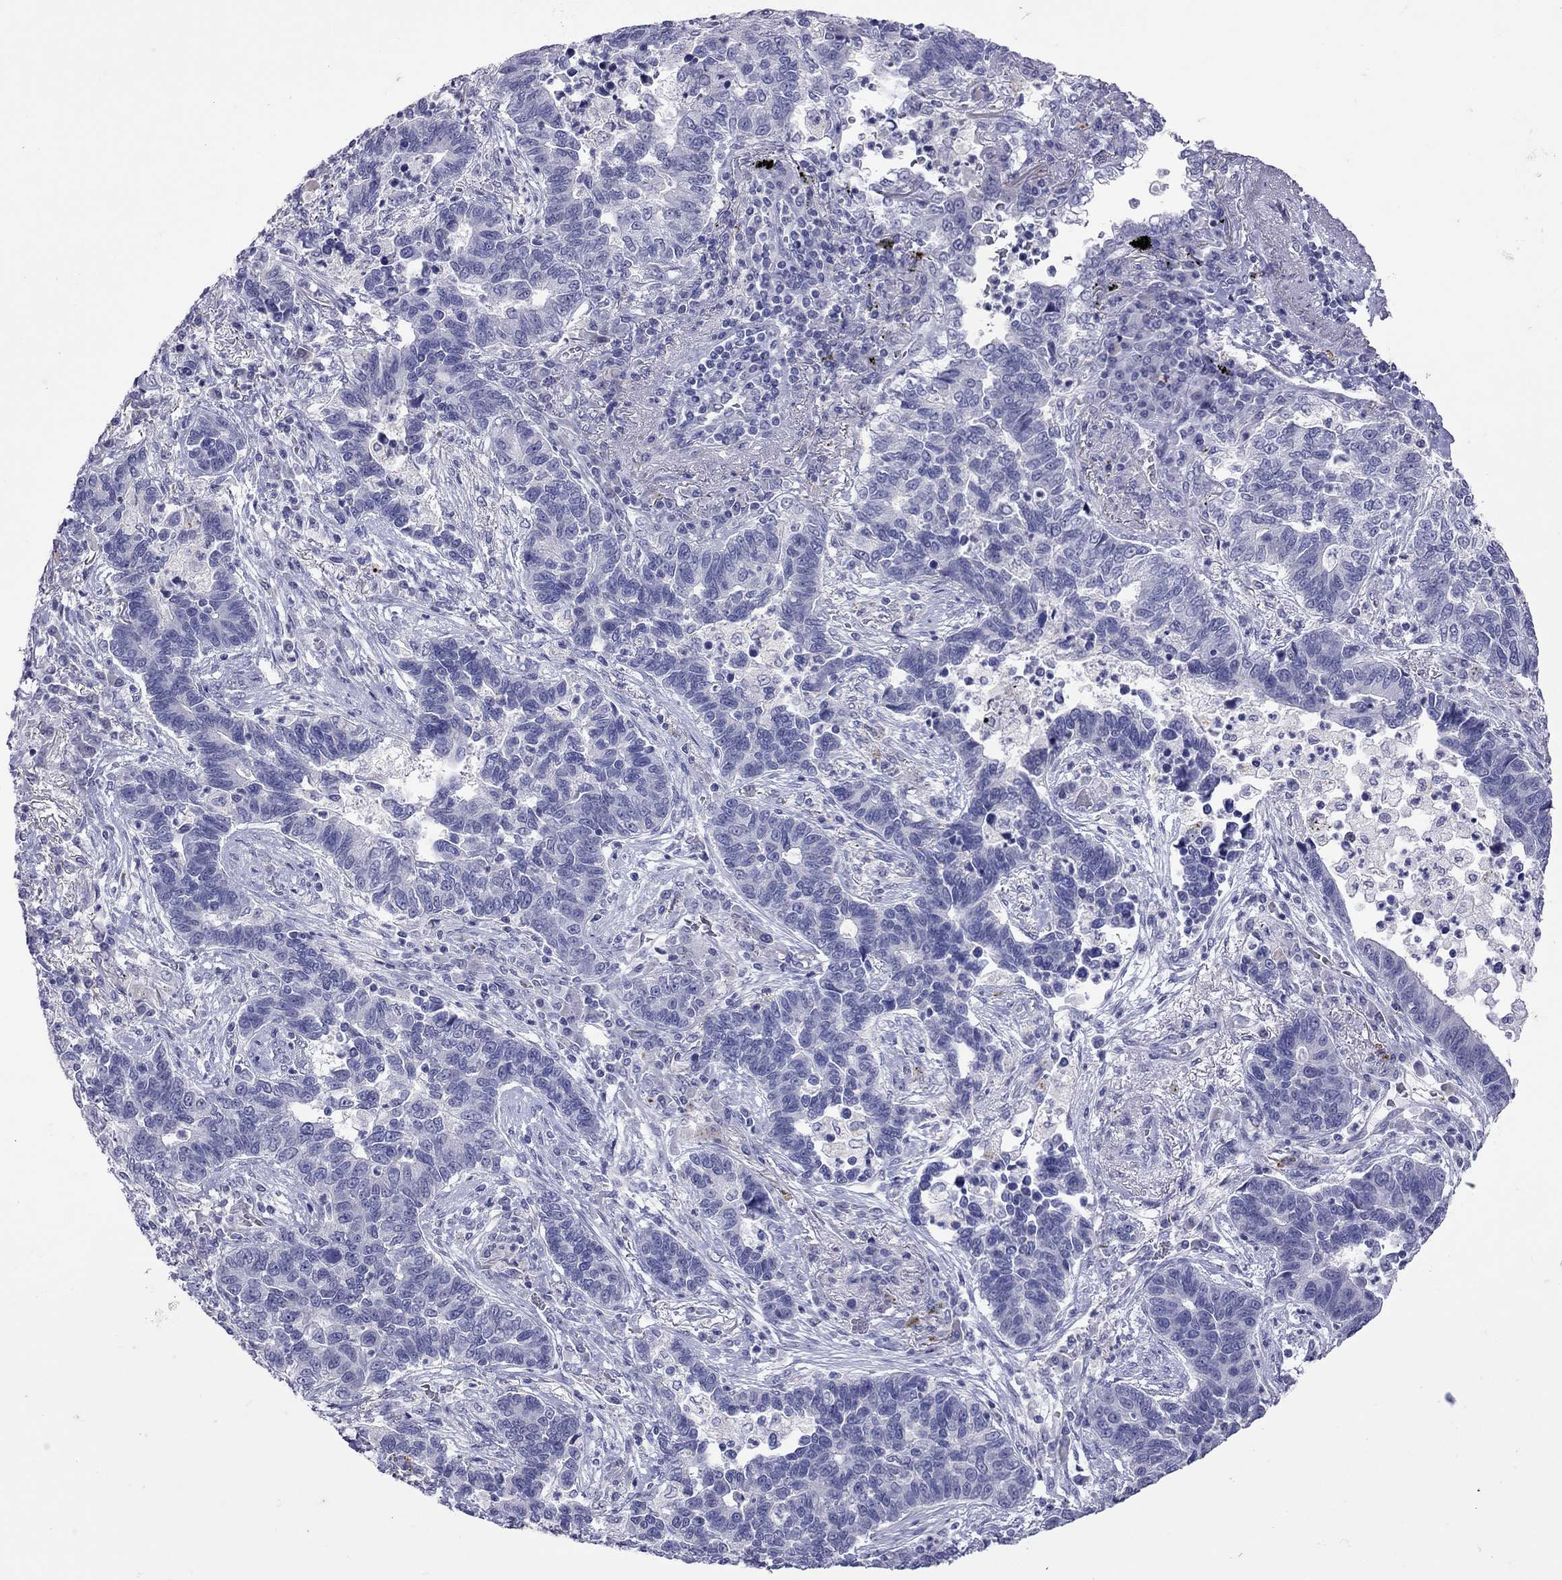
{"staining": {"intensity": "negative", "quantity": "none", "location": "none"}, "tissue": "lung cancer", "cell_type": "Tumor cells", "image_type": "cancer", "snomed": [{"axis": "morphology", "description": "Adenocarcinoma, NOS"}, {"axis": "topography", "description": "Lung"}], "caption": "Protein analysis of lung adenocarcinoma demonstrates no significant expression in tumor cells.", "gene": "SLAMF1", "patient": {"sex": "female", "age": 57}}